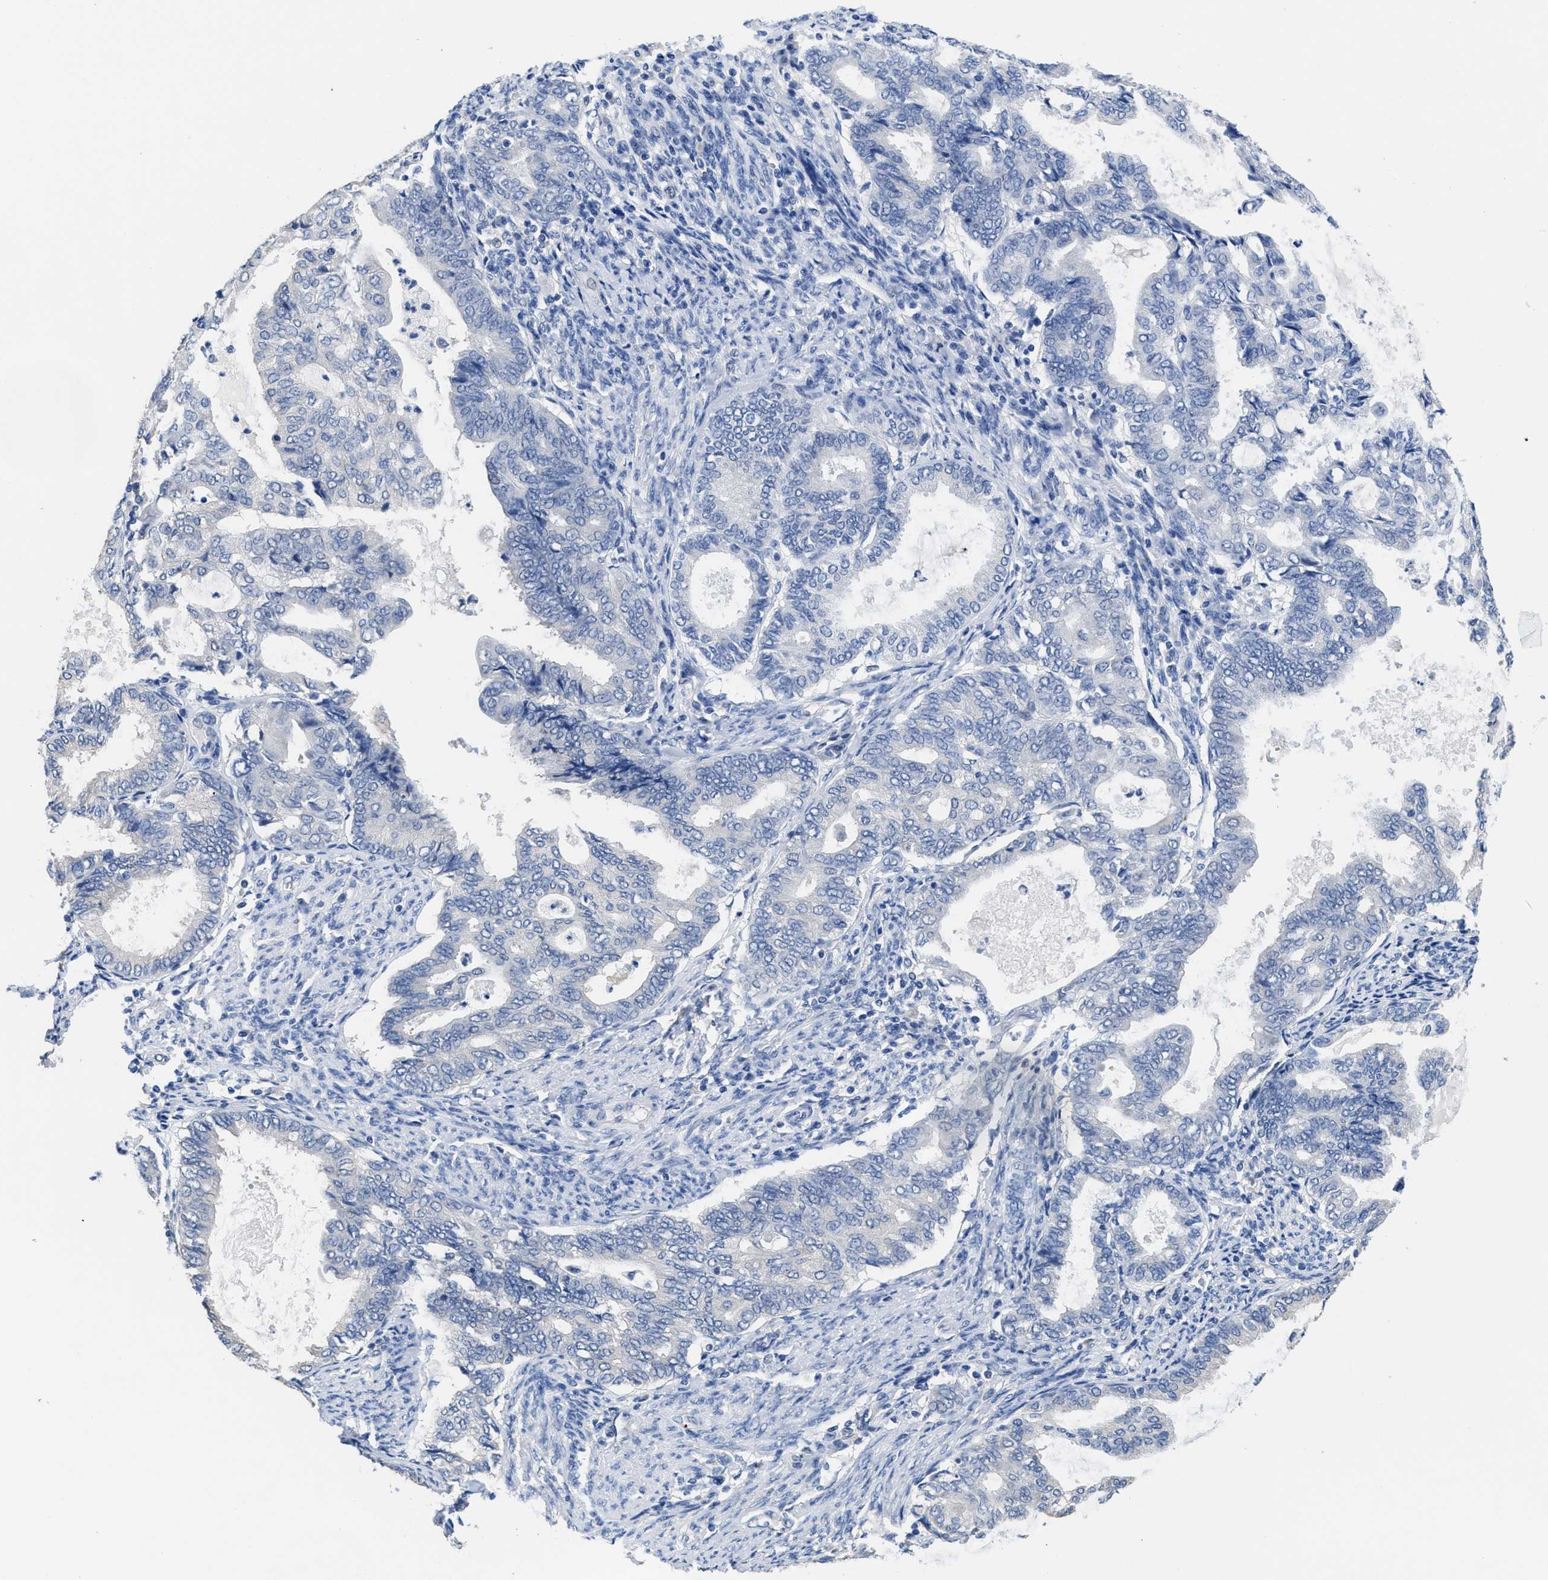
{"staining": {"intensity": "negative", "quantity": "none", "location": "none"}, "tissue": "endometrial cancer", "cell_type": "Tumor cells", "image_type": "cancer", "snomed": [{"axis": "morphology", "description": "Adenocarcinoma, NOS"}, {"axis": "topography", "description": "Endometrium"}], "caption": "Tumor cells show no significant staining in endometrial cancer (adenocarcinoma).", "gene": "CA9", "patient": {"sex": "female", "age": 86}}